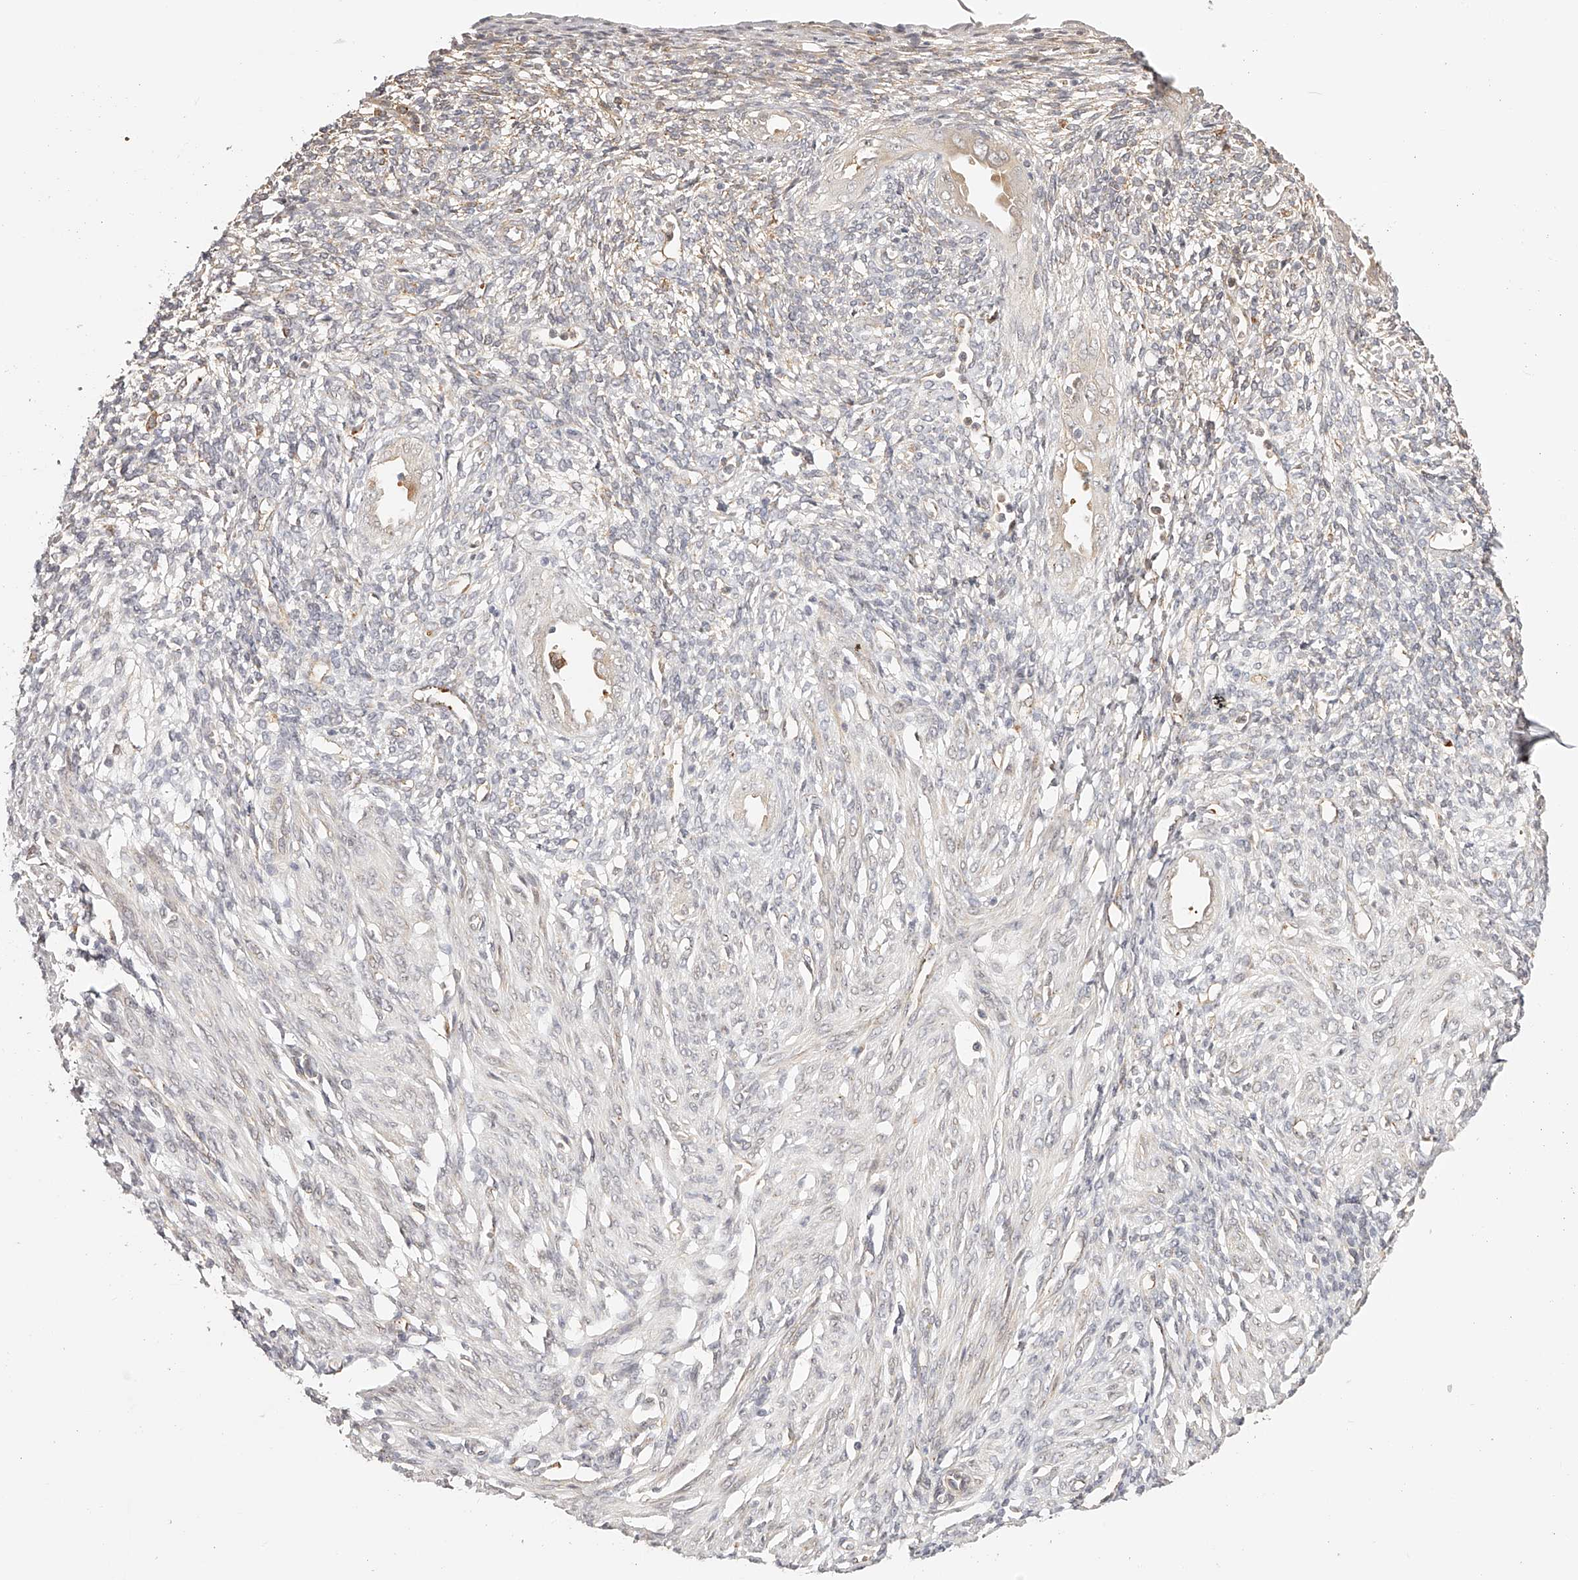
{"staining": {"intensity": "negative", "quantity": "none", "location": "none"}, "tissue": "endometrium", "cell_type": "Cells in endometrial stroma", "image_type": "normal", "snomed": [{"axis": "morphology", "description": "Normal tissue, NOS"}, {"axis": "topography", "description": "Endometrium"}], "caption": "Immunohistochemistry (IHC) micrograph of benign human endometrium stained for a protein (brown), which shows no positivity in cells in endometrial stroma. The staining was performed using DAB to visualize the protein expression in brown, while the nuclei were stained in blue with hematoxylin (Magnification: 20x).", "gene": "SYNC", "patient": {"sex": "female", "age": 66}}